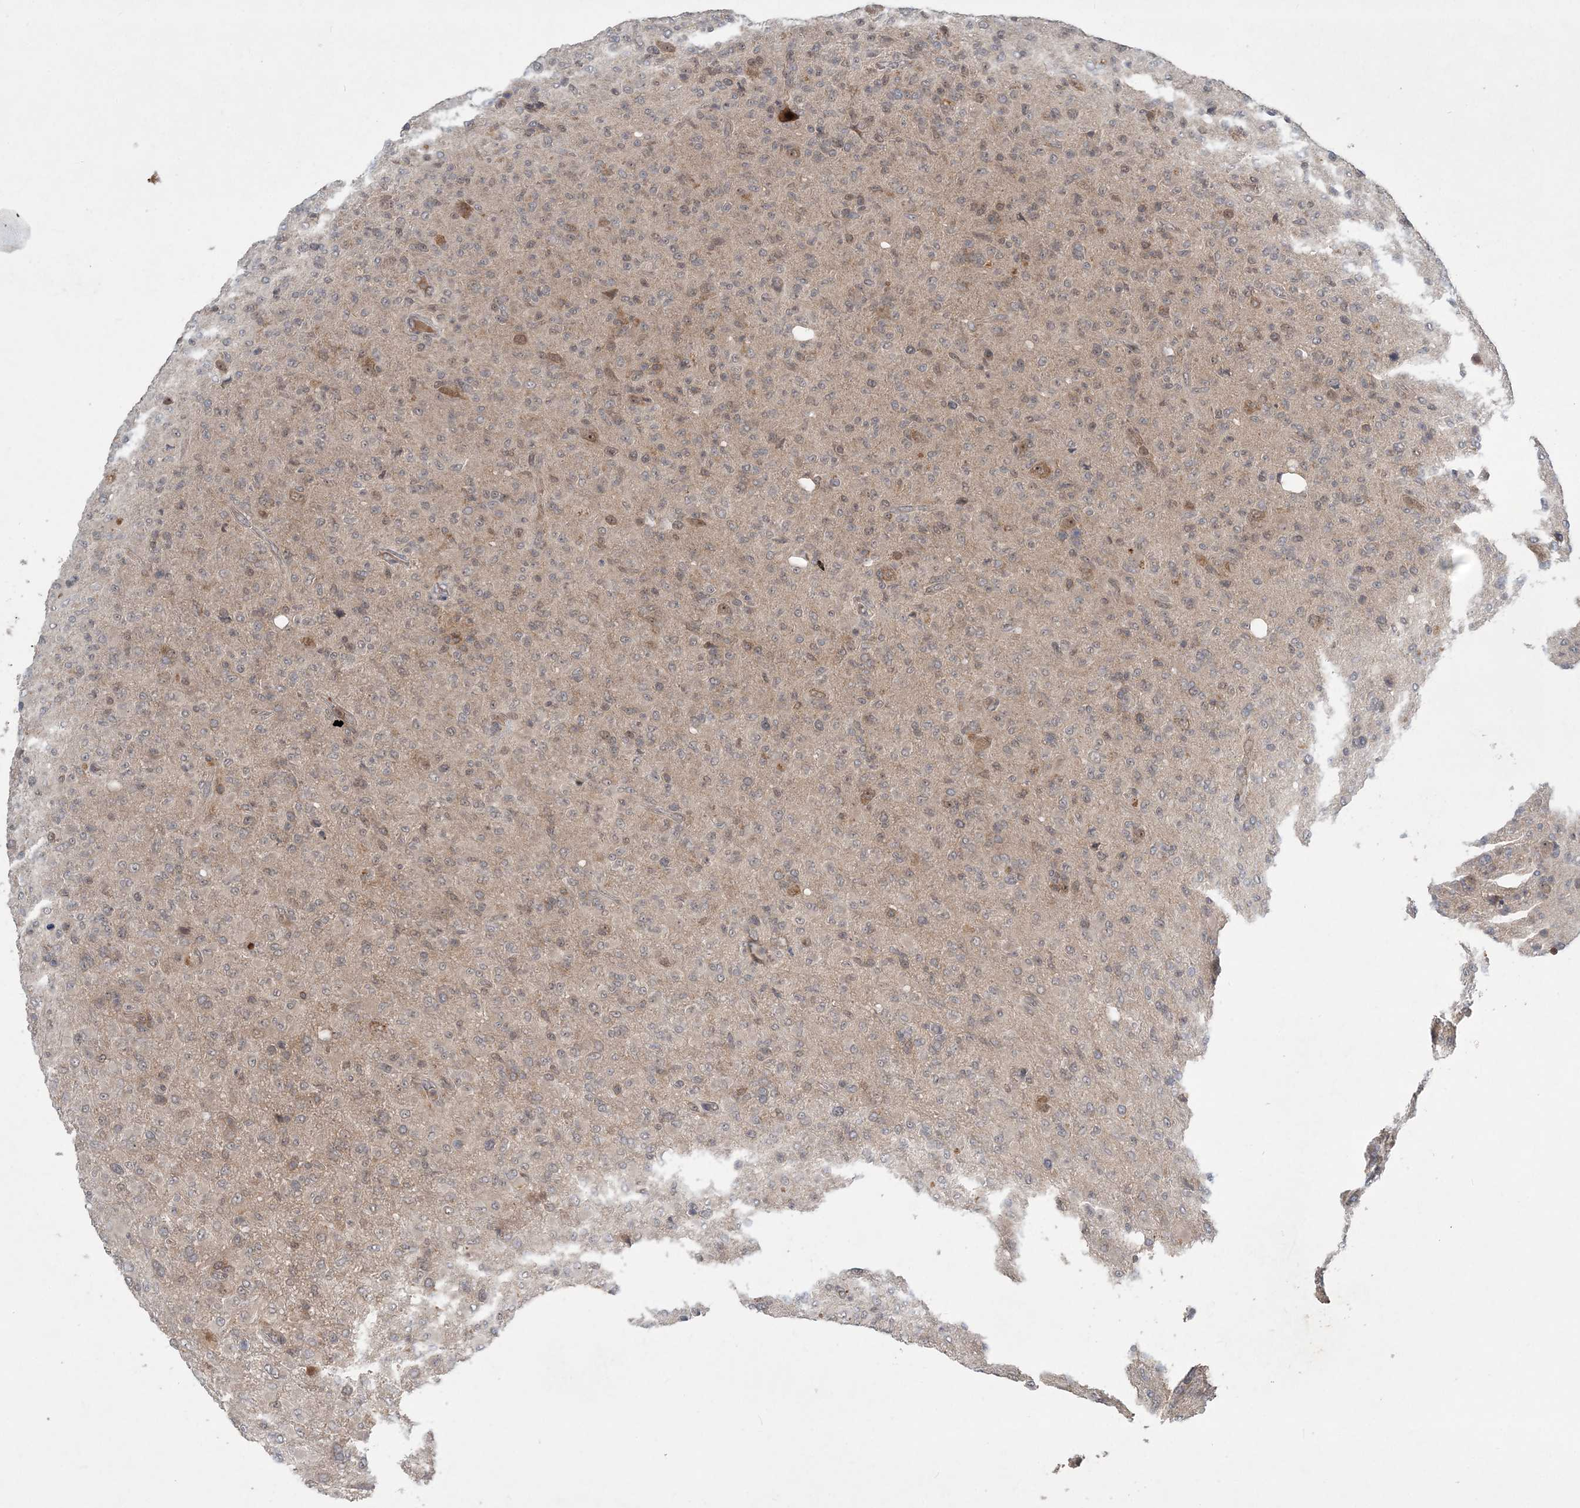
{"staining": {"intensity": "weak", "quantity": "<25%", "location": "nuclear"}, "tissue": "glioma", "cell_type": "Tumor cells", "image_type": "cancer", "snomed": [{"axis": "morphology", "description": "Glioma, malignant, High grade"}, {"axis": "topography", "description": "Brain"}], "caption": "This is an immunohistochemistry histopathology image of human glioma. There is no positivity in tumor cells.", "gene": "UBR3", "patient": {"sex": "female", "age": 57}}